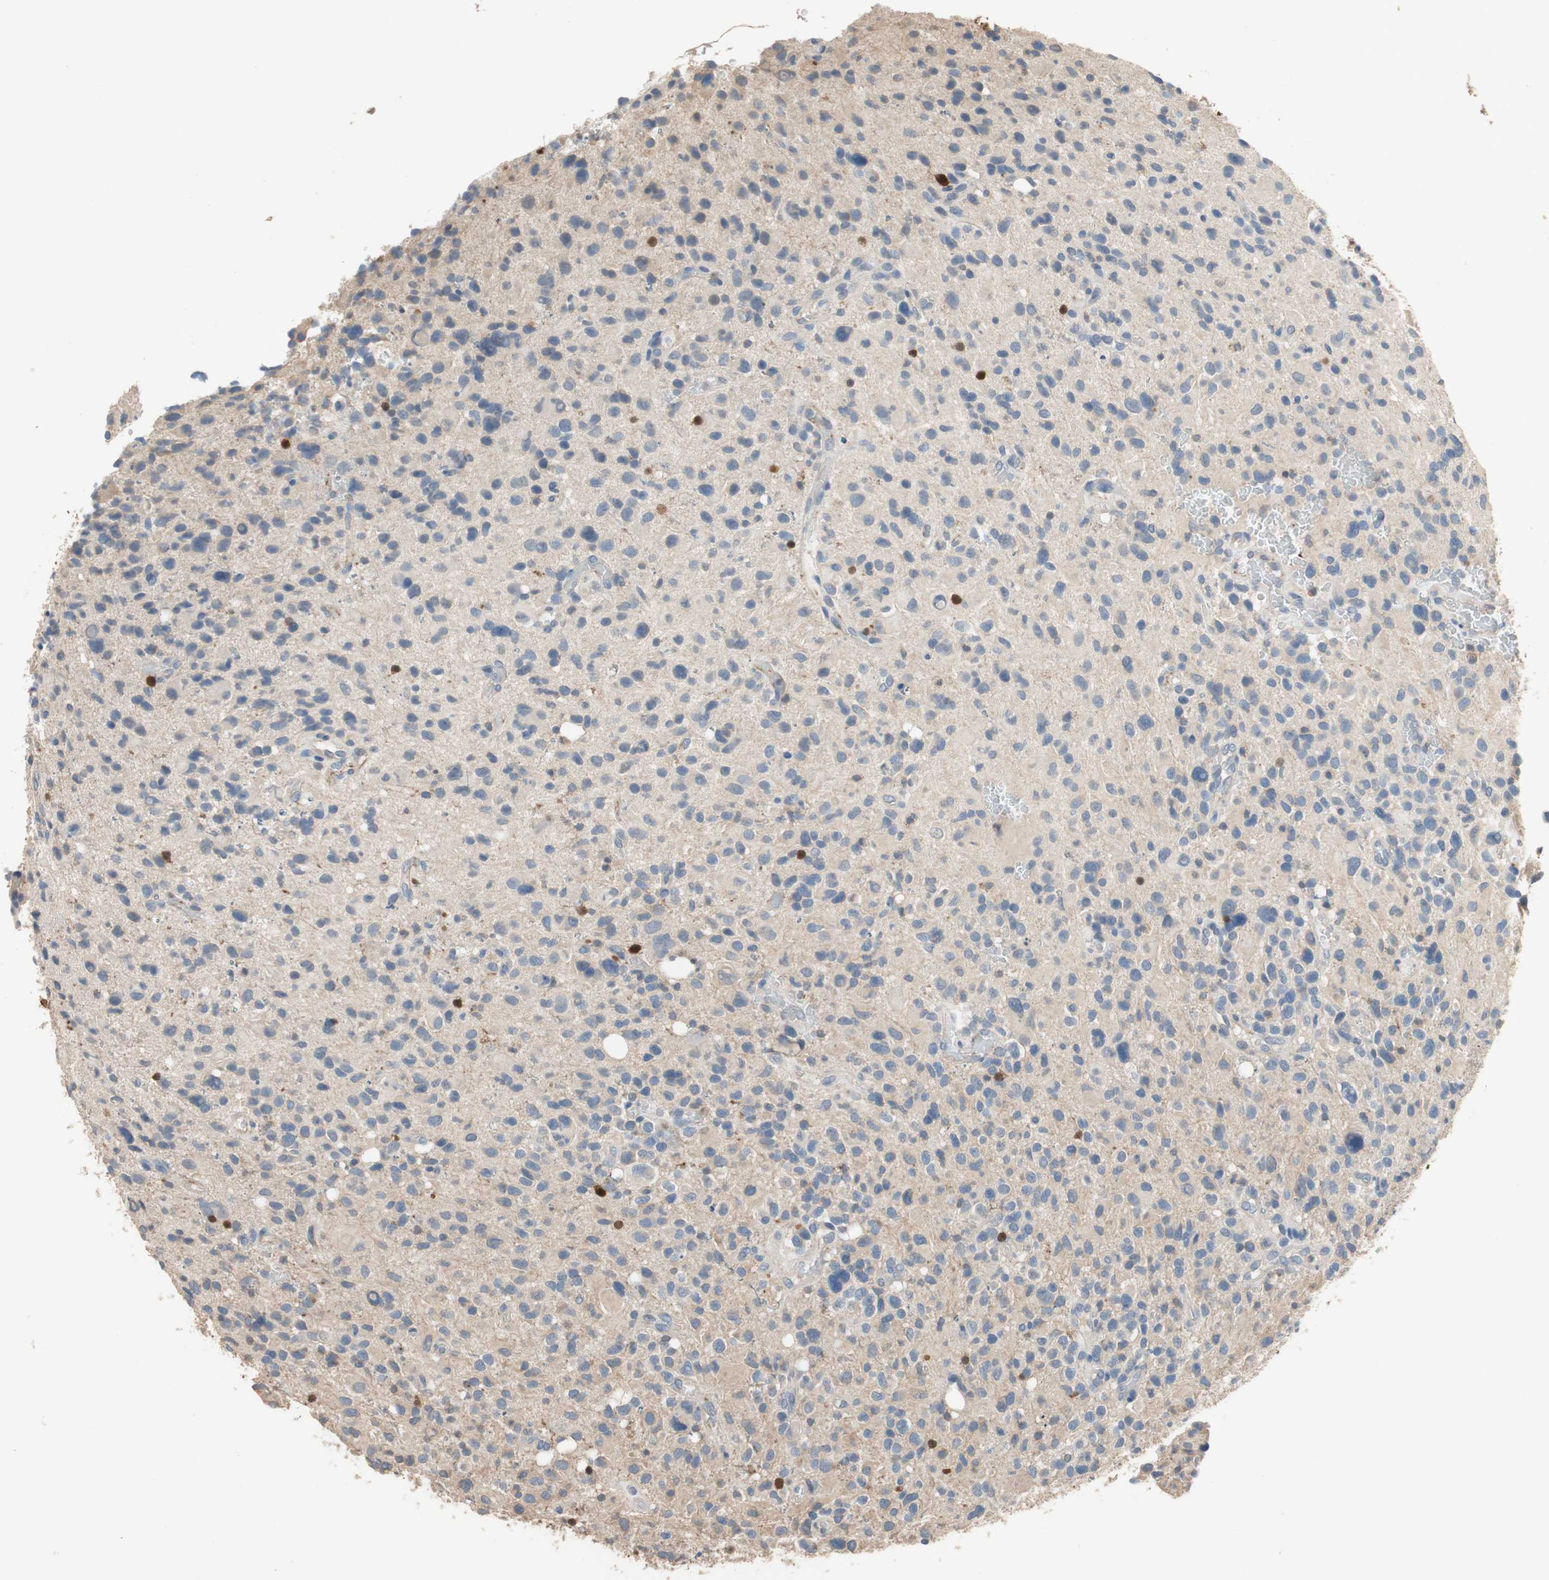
{"staining": {"intensity": "strong", "quantity": "<25%", "location": "nuclear"}, "tissue": "glioma", "cell_type": "Tumor cells", "image_type": "cancer", "snomed": [{"axis": "morphology", "description": "Glioma, malignant, High grade"}, {"axis": "topography", "description": "Brain"}], "caption": "This micrograph shows malignant glioma (high-grade) stained with immunohistochemistry to label a protein in brown. The nuclear of tumor cells show strong positivity for the protein. Nuclei are counter-stained blue.", "gene": "ADAP1", "patient": {"sex": "male", "age": 48}}